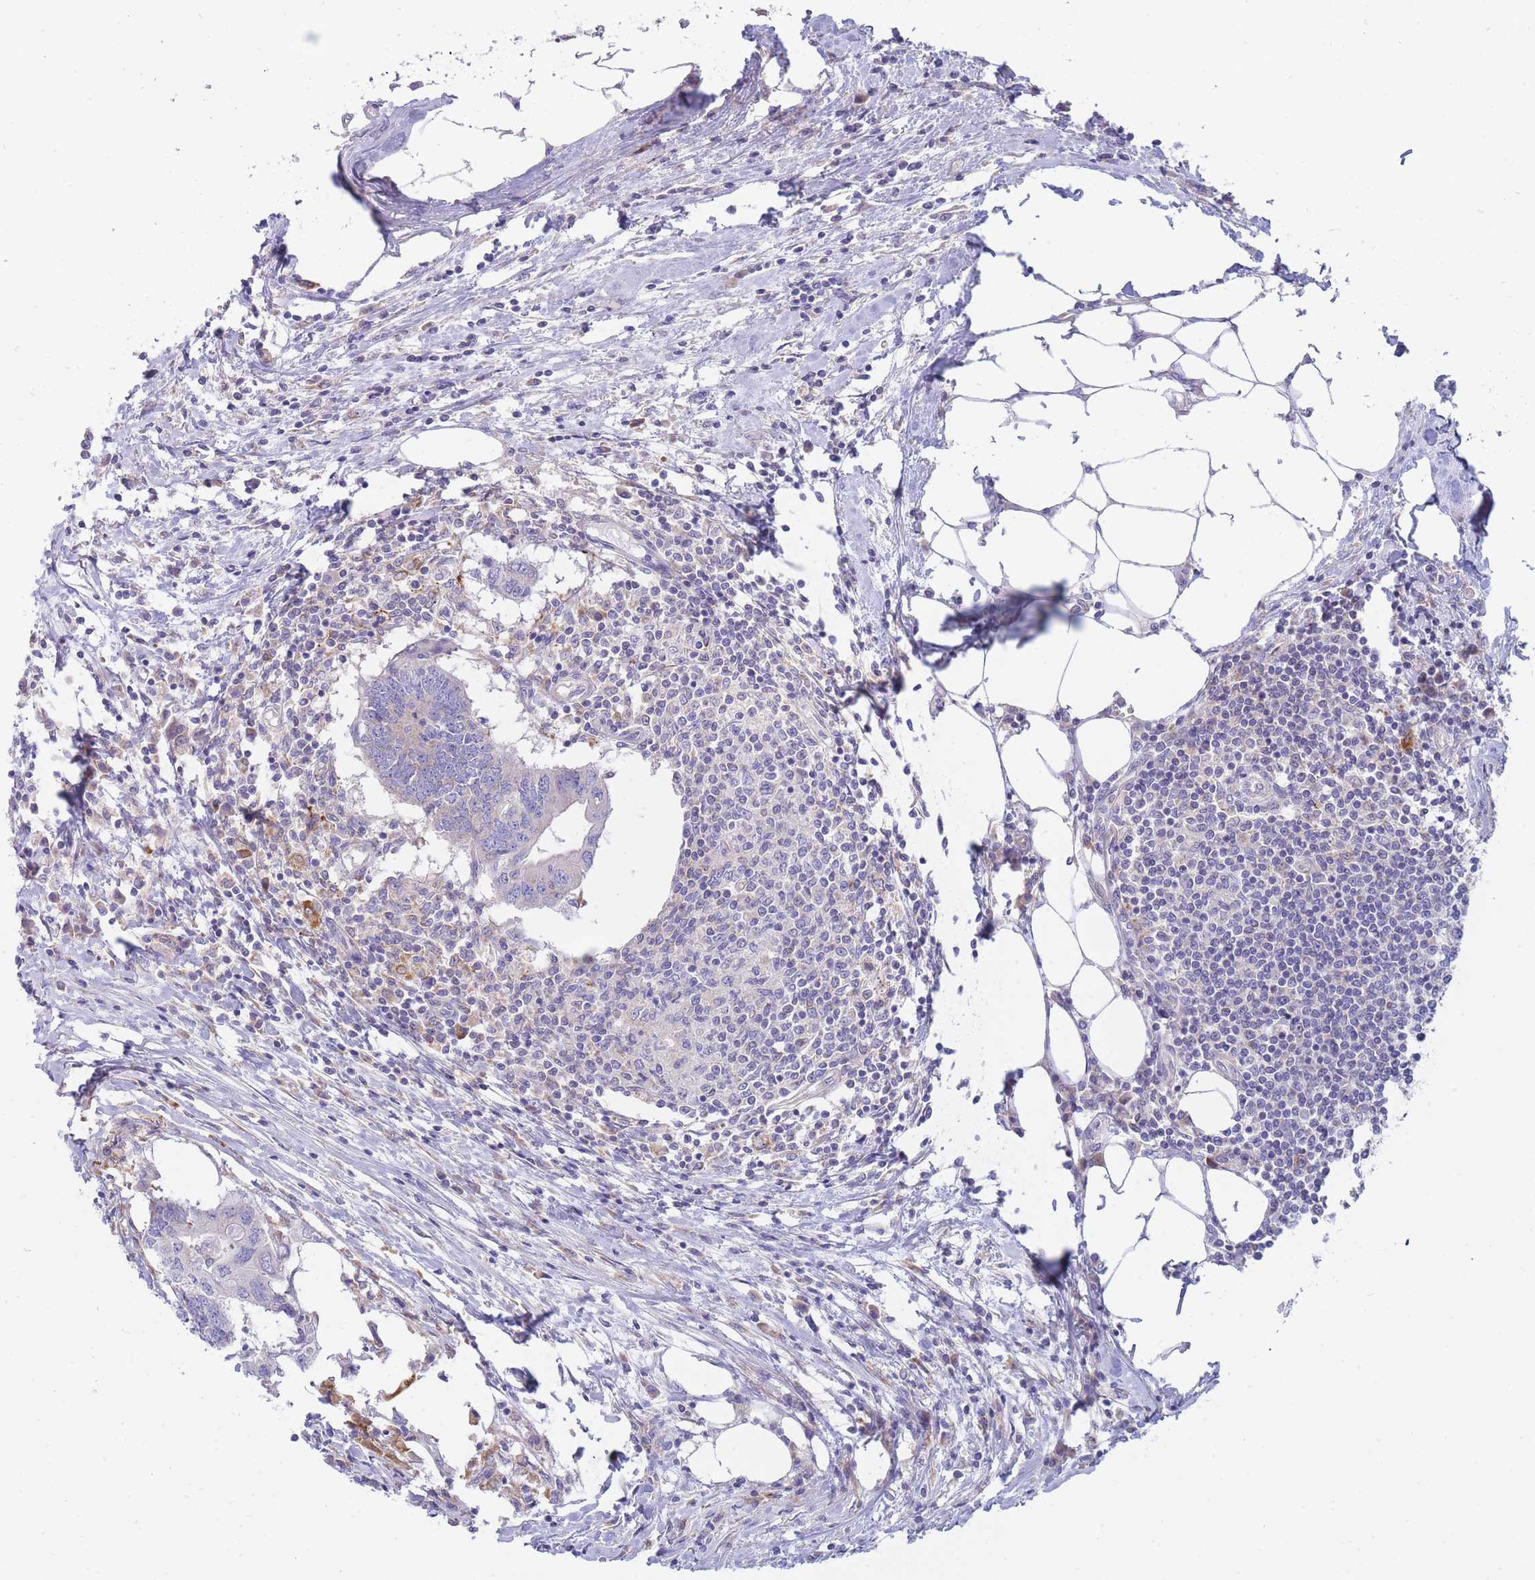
{"staining": {"intensity": "negative", "quantity": "none", "location": "none"}, "tissue": "colorectal cancer", "cell_type": "Tumor cells", "image_type": "cancer", "snomed": [{"axis": "morphology", "description": "Adenocarcinoma, NOS"}, {"axis": "topography", "description": "Colon"}], "caption": "This micrograph is of adenocarcinoma (colorectal) stained with IHC to label a protein in brown with the nuclei are counter-stained blue. There is no expression in tumor cells.", "gene": "SH2B2", "patient": {"sex": "male", "age": 71}}